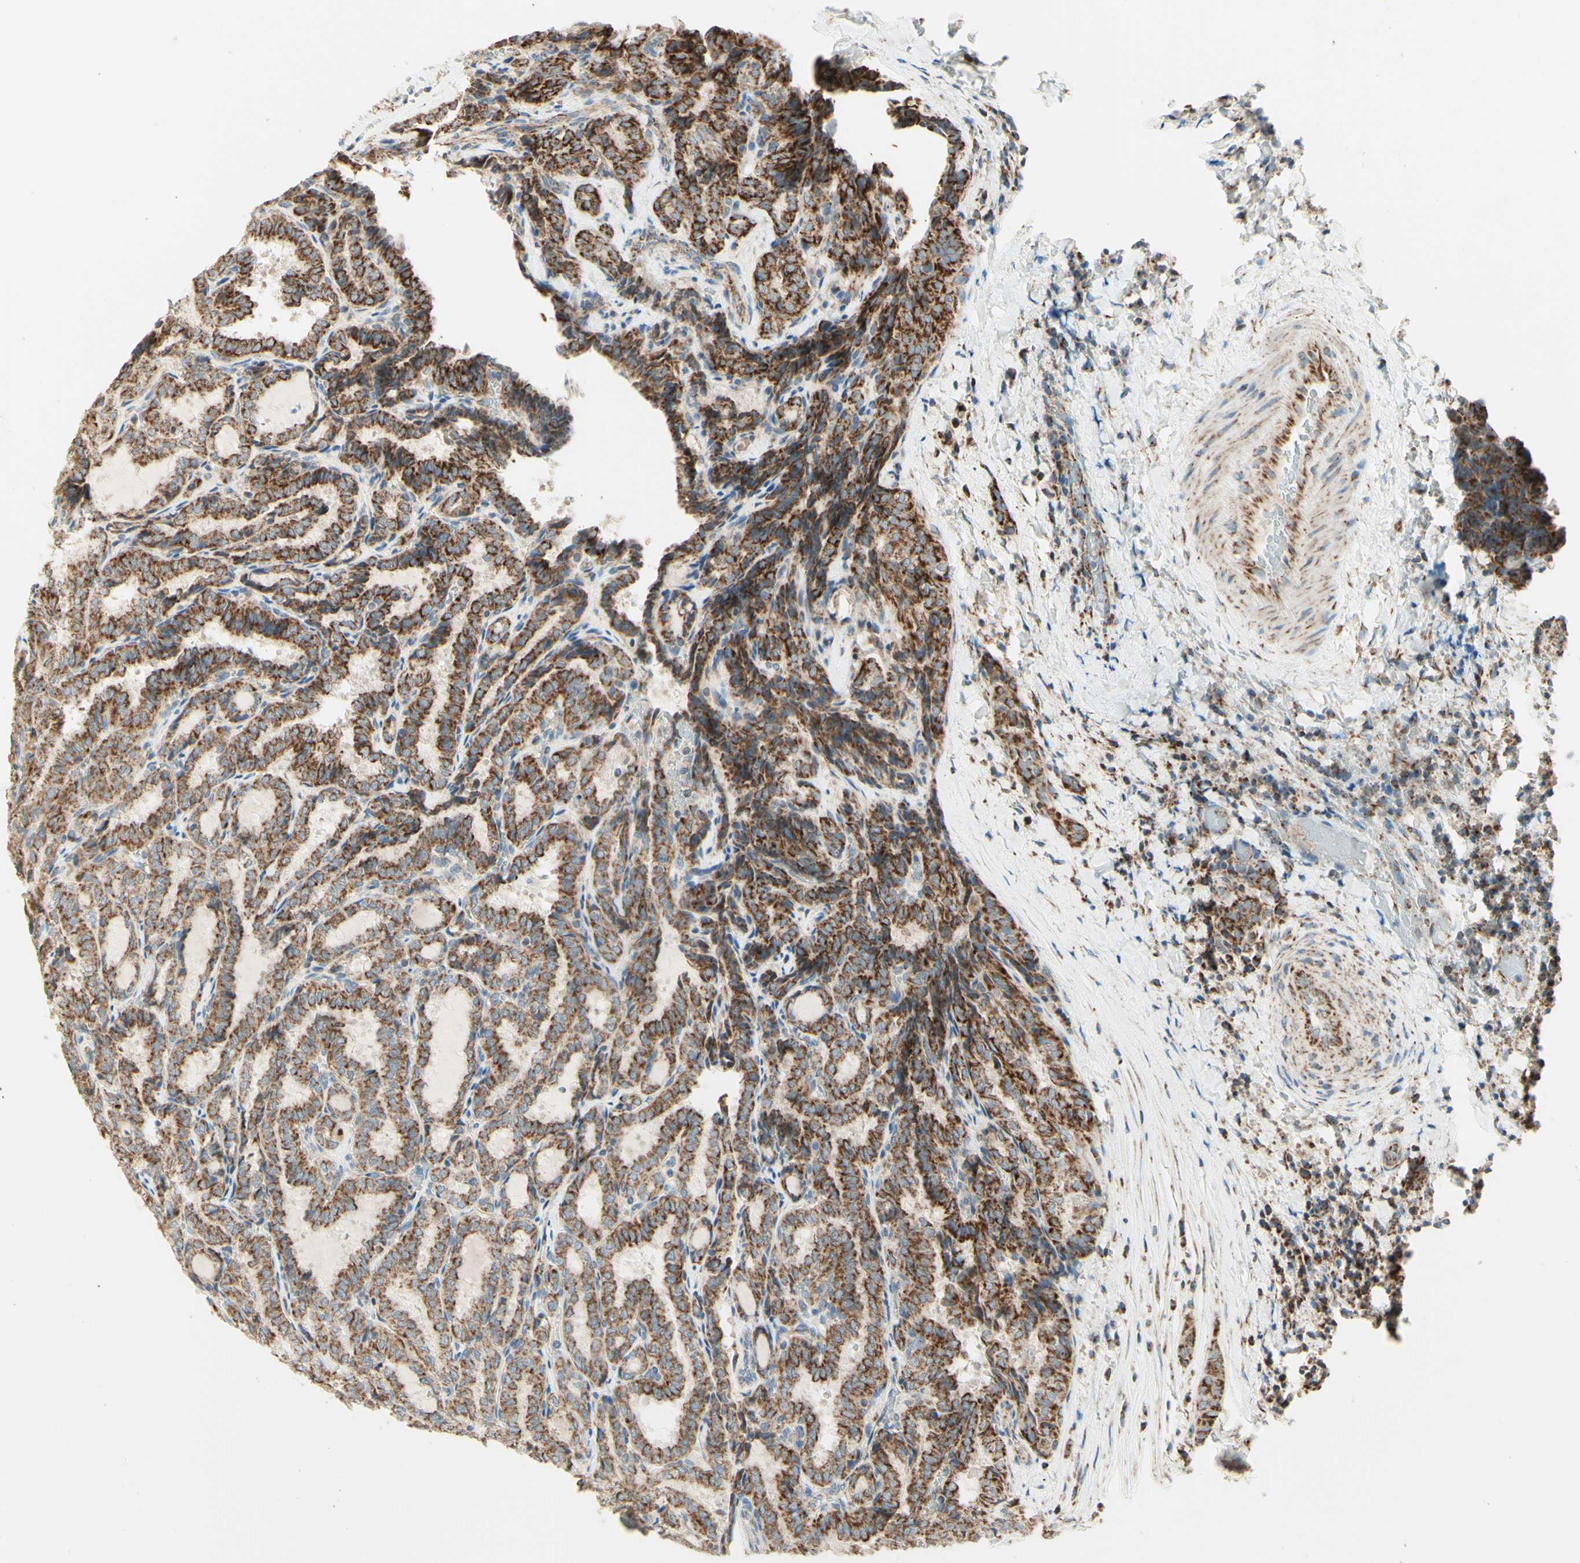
{"staining": {"intensity": "moderate", "quantity": ">75%", "location": "cytoplasmic/membranous"}, "tissue": "thyroid cancer", "cell_type": "Tumor cells", "image_type": "cancer", "snomed": [{"axis": "morphology", "description": "Normal tissue, NOS"}, {"axis": "morphology", "description": "Papillary adenocarcinoma, NOS"}, {"axis": "topography", "description": "Thyroid gland"}], "caption": "An image showing moderate cytoplasmic/membranous positivity in about >75% of tumor cells in thyroid cancer (papillary adenocarcinoma), as visualized by brown immunohistochemical staining.", "gene": "ARMC10", "patient": {"sex": "female", "age": 30}}